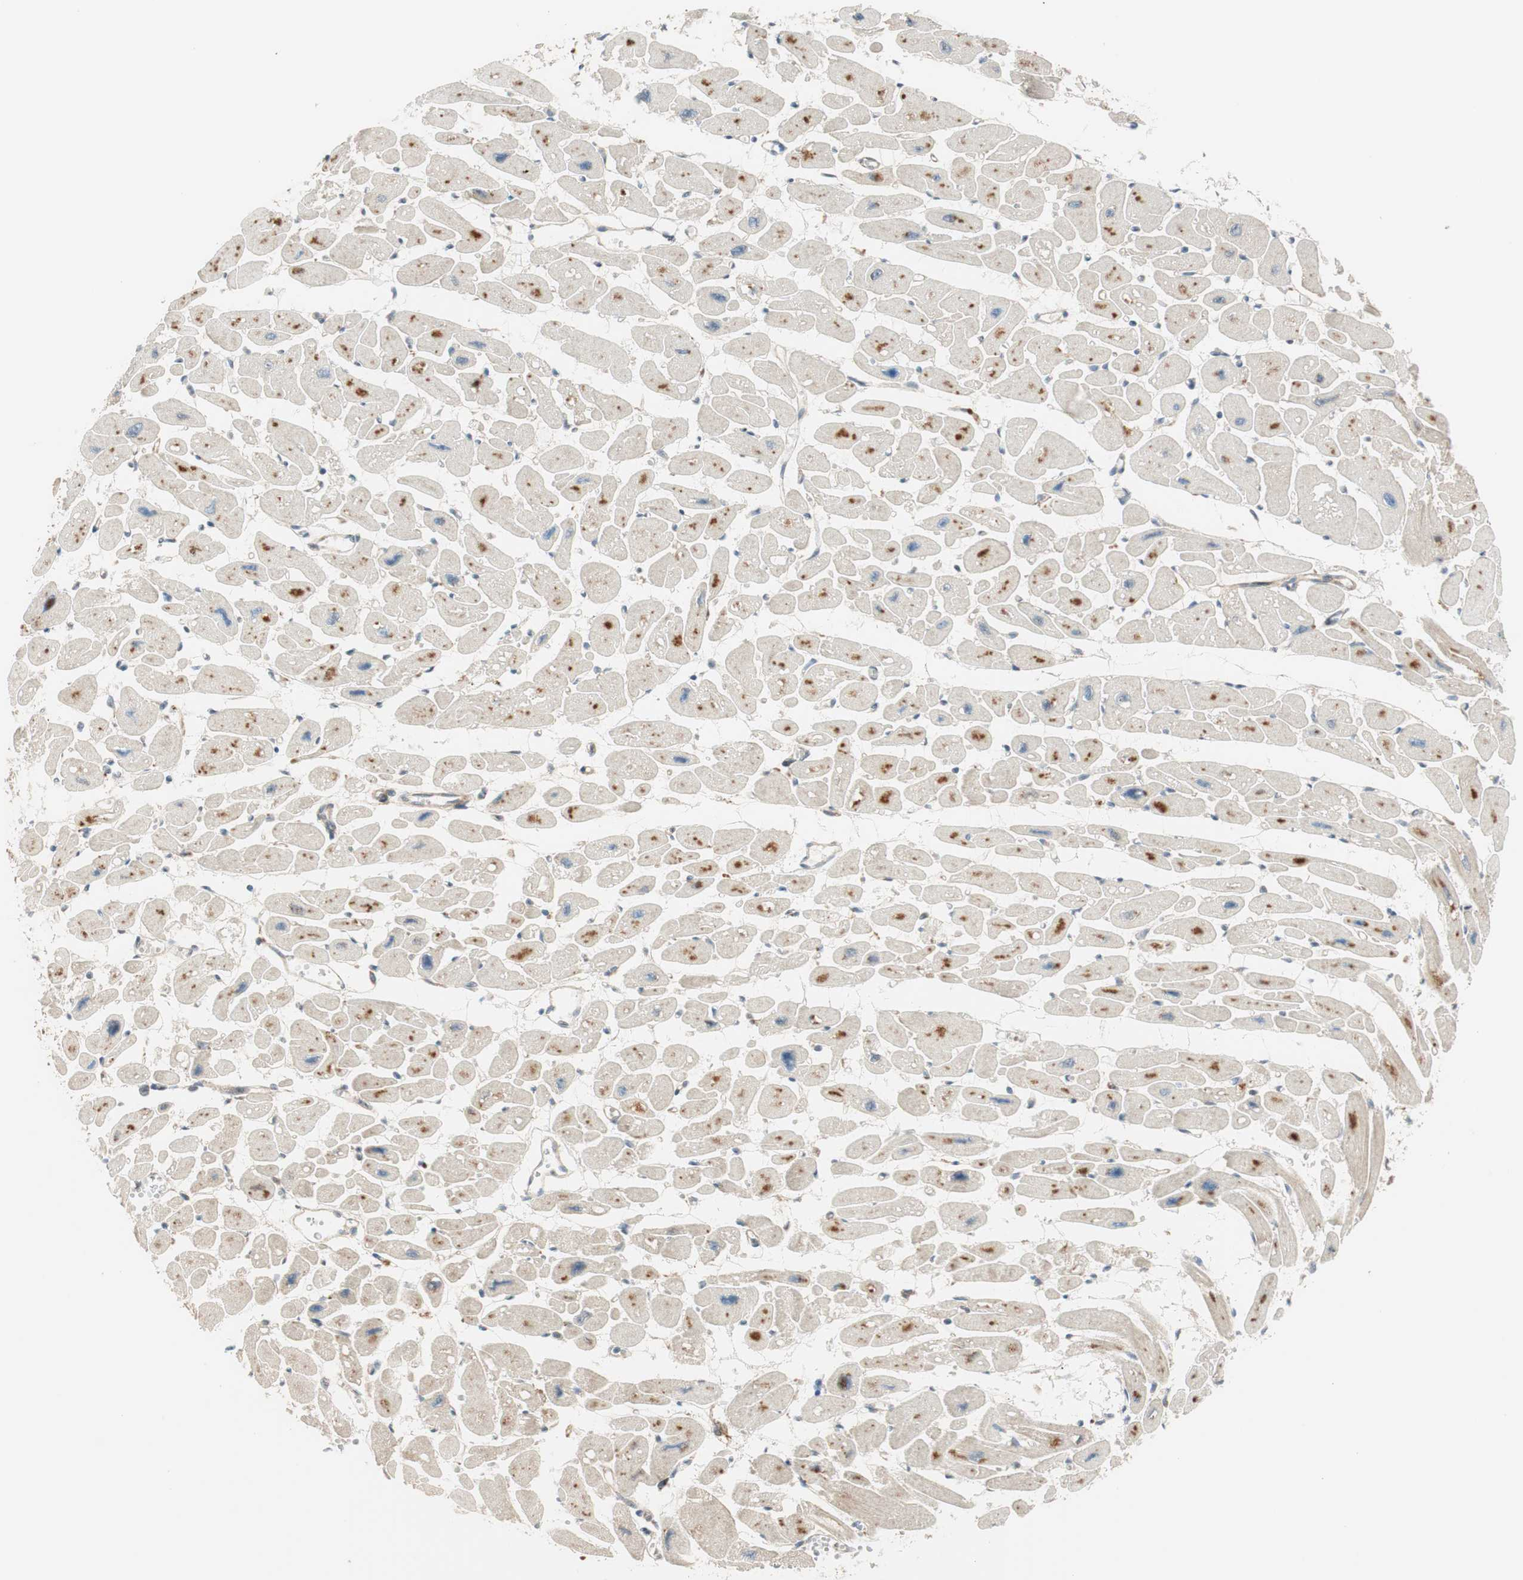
{"staining": {"intensity": "moderate", "quantity": "25%-75%", "location": "cytoplasmic/membranous"}, "tissue": "heart muscle", "cell_type": "Cardiomyocytes", "image_type": "normal", "snomed": [{"axis": "morphology", "description": "Normal tissue, NOS"}, {"axis": "topography", "description": "Heart"}], "caption": "Immunohistochemistry (DAB (3,3'-diaminobenzidine)) staining of normal human heart muscle exhibits moderate cytoplasmic/membranous protein expression in approximately 25%-75% of cardiomyocytes.", "gene": "ABI1", "patient": {"sex": "female", "age": 54}}